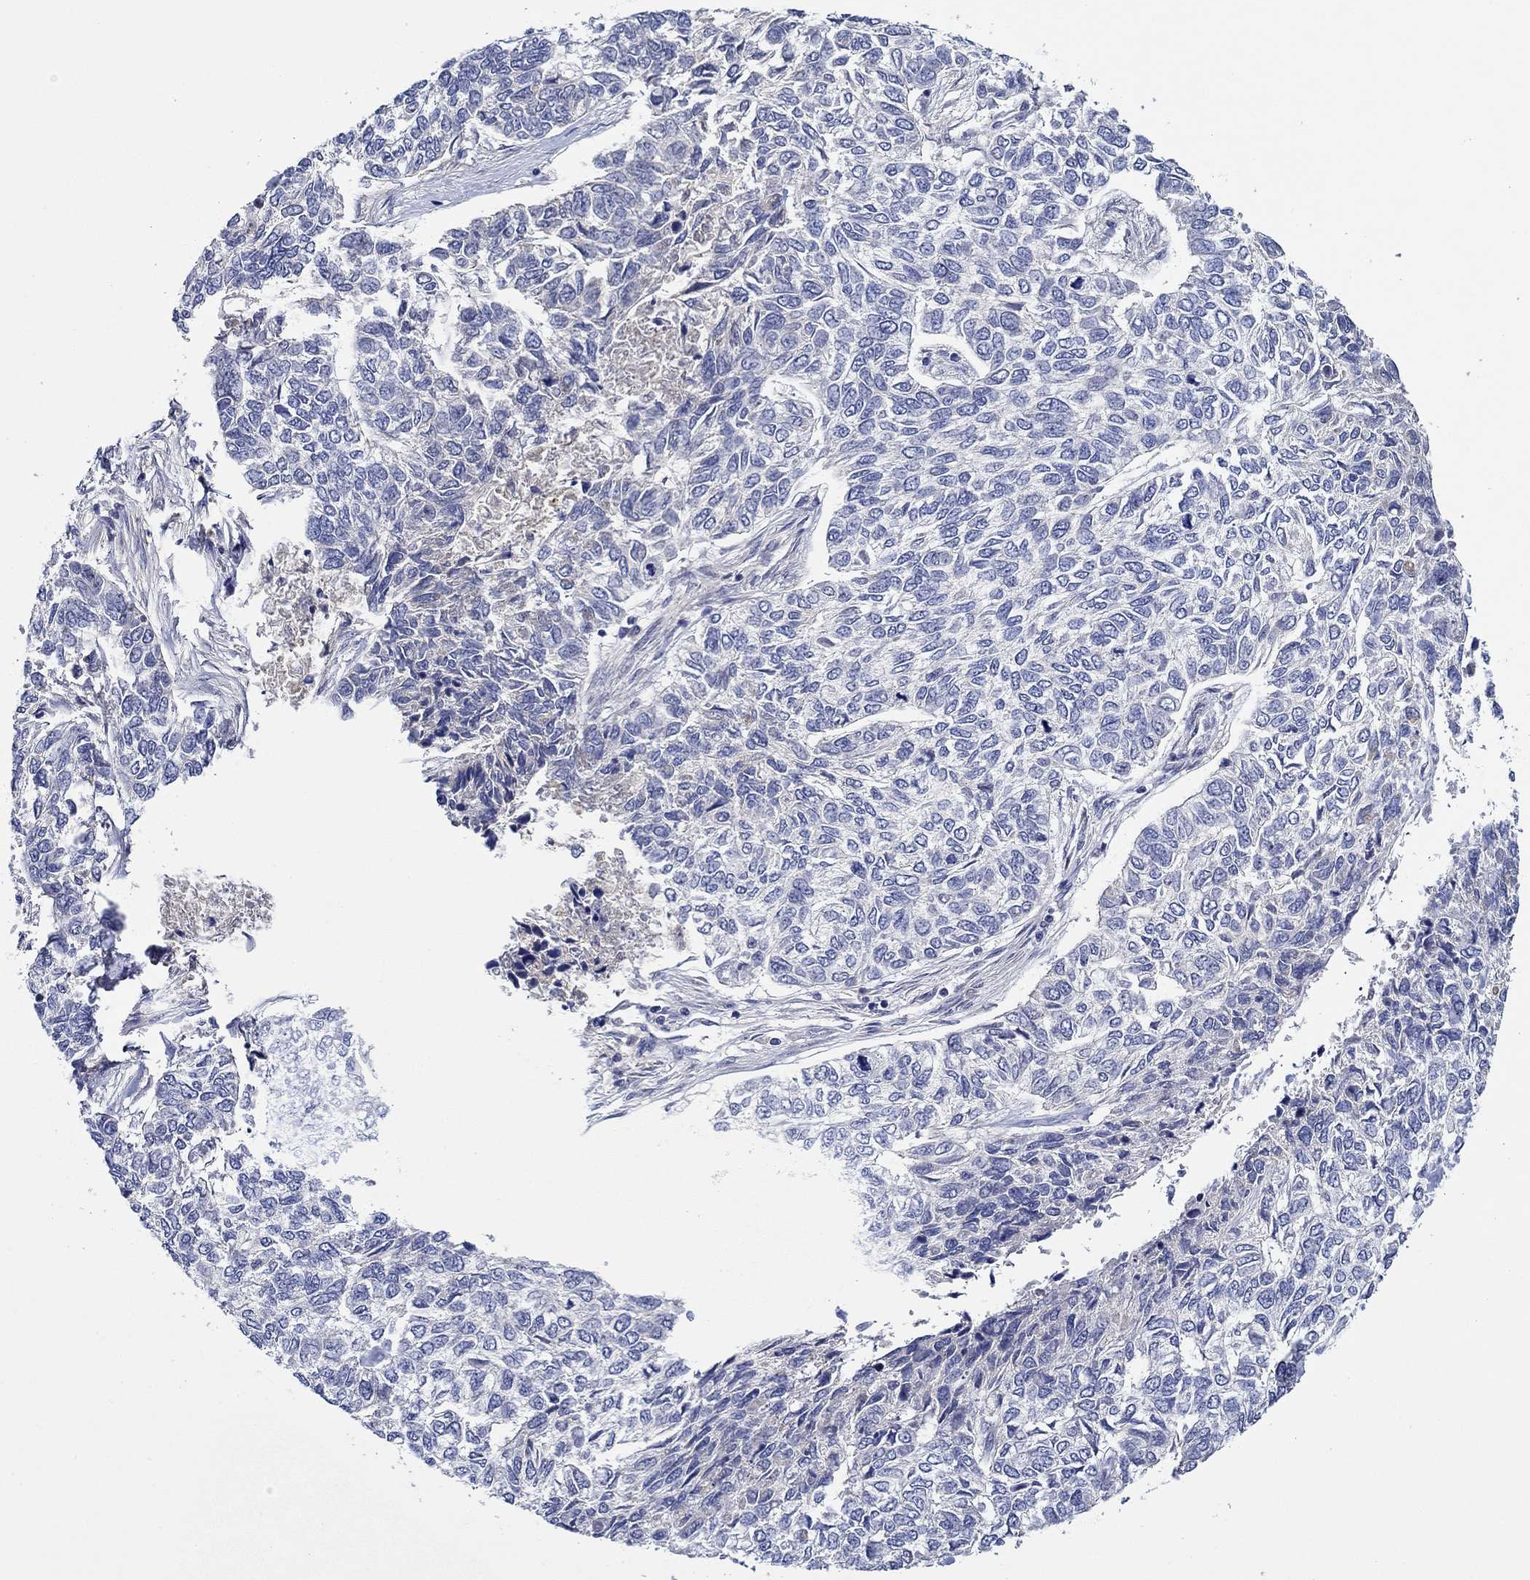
{"staining": {"intensity": "negative", "quantity": "none", "location": "none"}, "tissue": "skin cancer", "cell_type": "Tumor cells", "image_type": "cancer", "snomed": [{"axis": "morphology", "description": "Basal cell carcinoma"}, {"axis": "topography", "description": "Skin"}], "caption": "The photomicrograph shows no significant staining in tumor cells of basal cell carcinoma (skin). Brightfield microscopy of immunohistochemistry stained with DAB (brown) and hematoxylin (blue), captured at high magnification.", "gene": "CHIT1", "patient": {"sex": "female", "age": 65}}